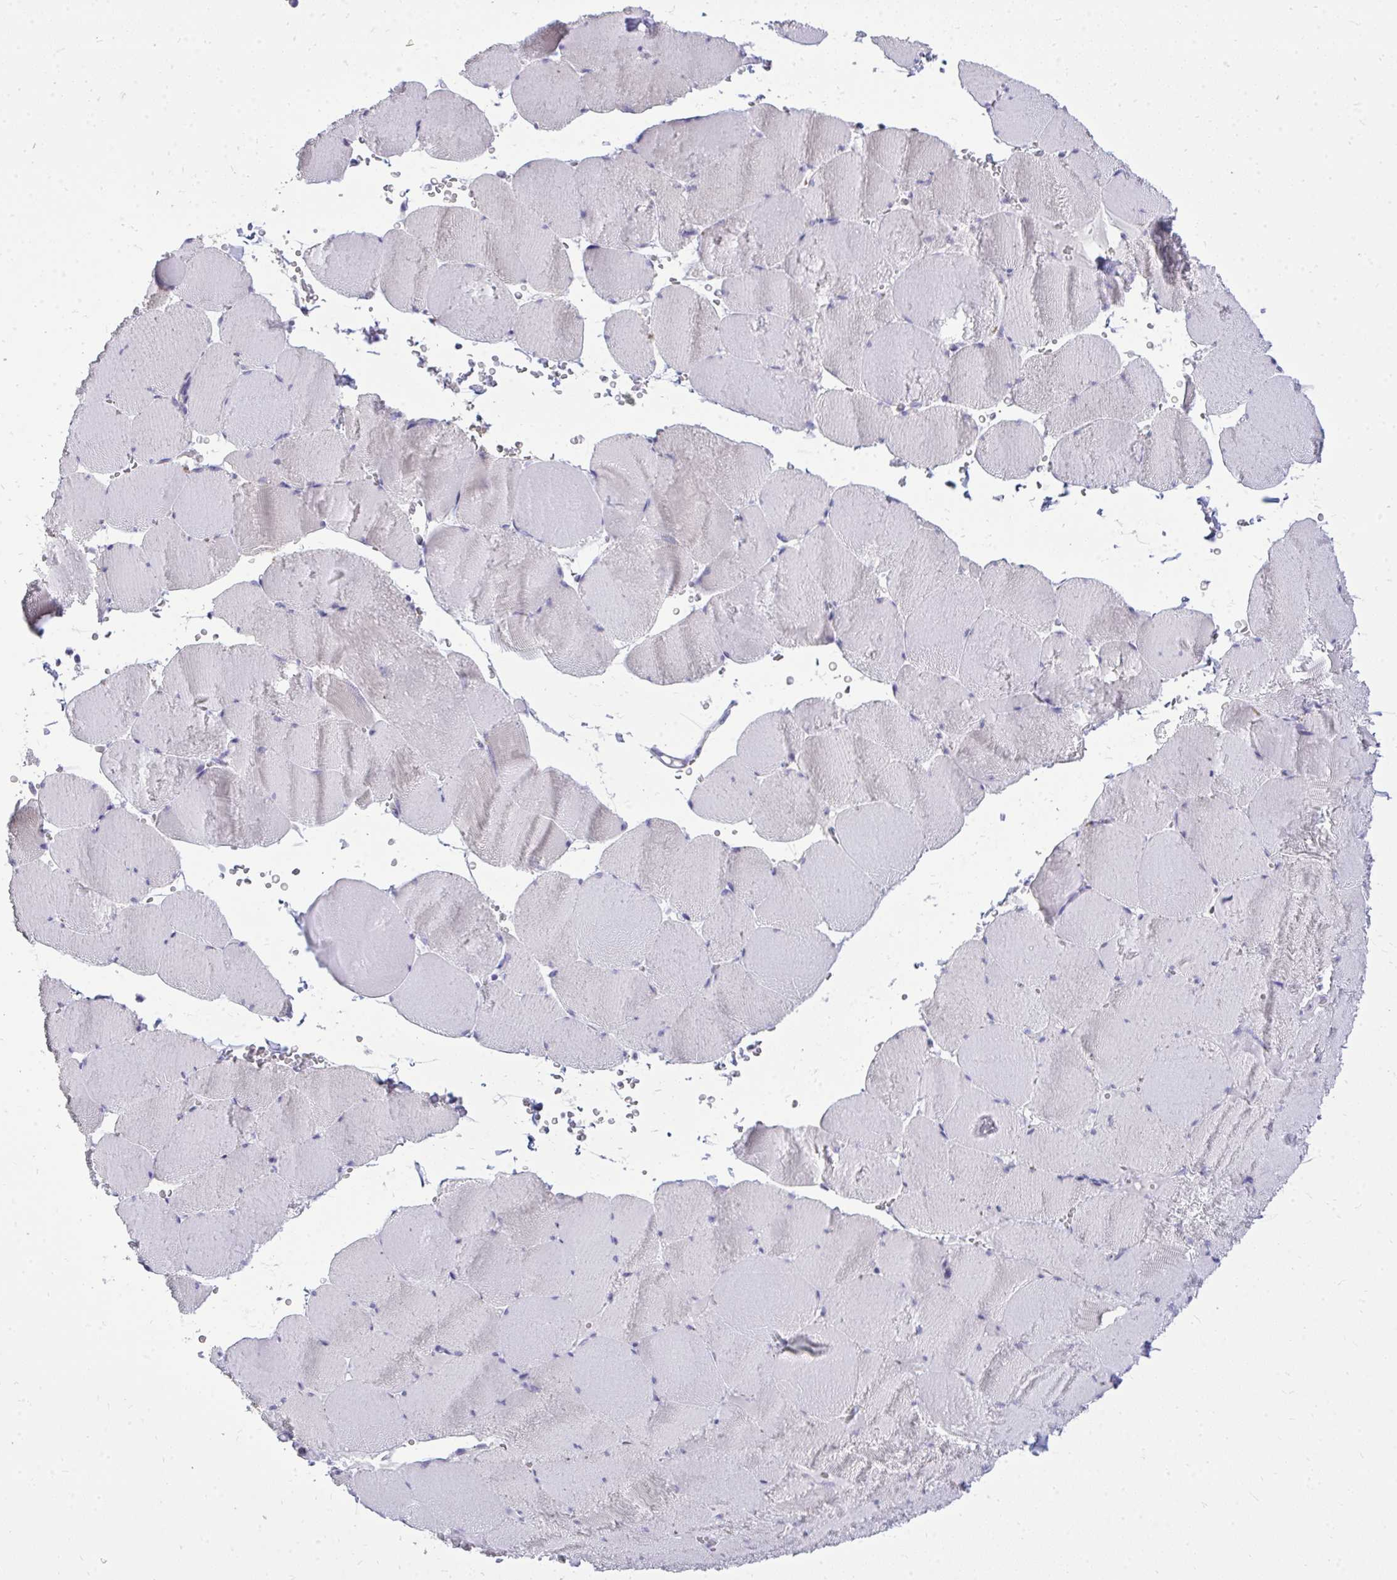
{"staining": {"intensity": "negative", "quantity": "none", "location": "none"}, "tissue": "skeletal muscle", "cell_type": "Myocytes", "image_type": "normal", "snomed": [{"axis": "morphology", "description": "Normal tissue, NOS"}, {"axis": "topography", "description": "Skeletal muscle"}, {"axis": "topography", "description": "Head-Neck"}], "caption": "IHC of normal human skeletal muscle demonstrates no staining in myocytes.", "gene": "SPTBN2", "patient": {"sex": "male", "age": 66}}